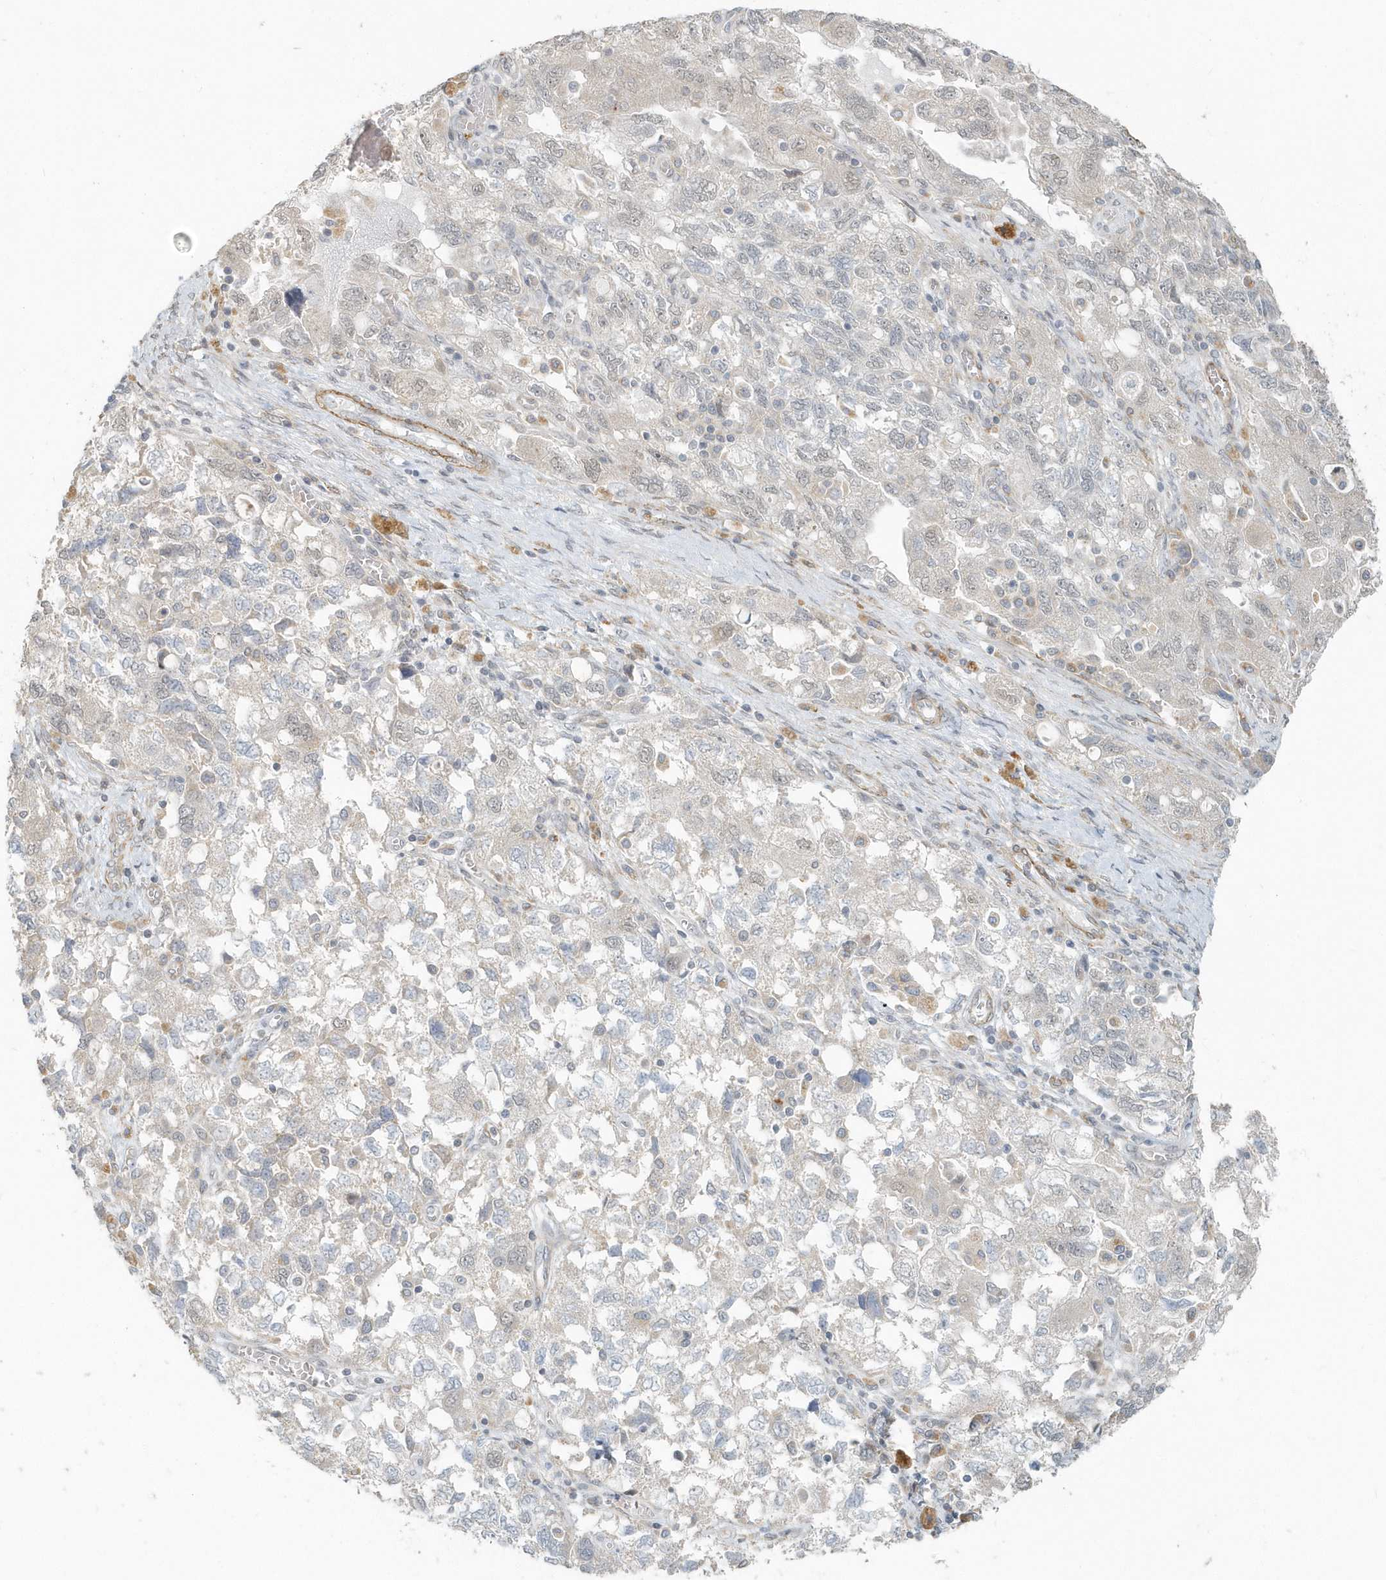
{"staining": {"intensity": "negative", "quantity": "none", "location": "none"}, "tissue": "ovarian cancer", "cell_type": "Tumor cells", "image_type": "cancer", "snomed": [{"axis": "morphology", "description": "Carcinoma, NOS"}, {"axis": "morphology", "description": "Cystadenocarcinoma, serous, NOS"}, {"axis": "topography", "description": "Ovary"}], "caption": "An immunohistochemistry (IHC) micrograph of serous cystadenocarcinoma (ovarian) is shown. There is no staining in tumor cells of serous cystadenocarcinoma (ovarian). (Stains: DAB IHC with hematoxylin counter stain, Microscopy: brightfield microscopy at high magnification).", "gene": "NAPB", "patient": {"sex": "female", "age": 69}}